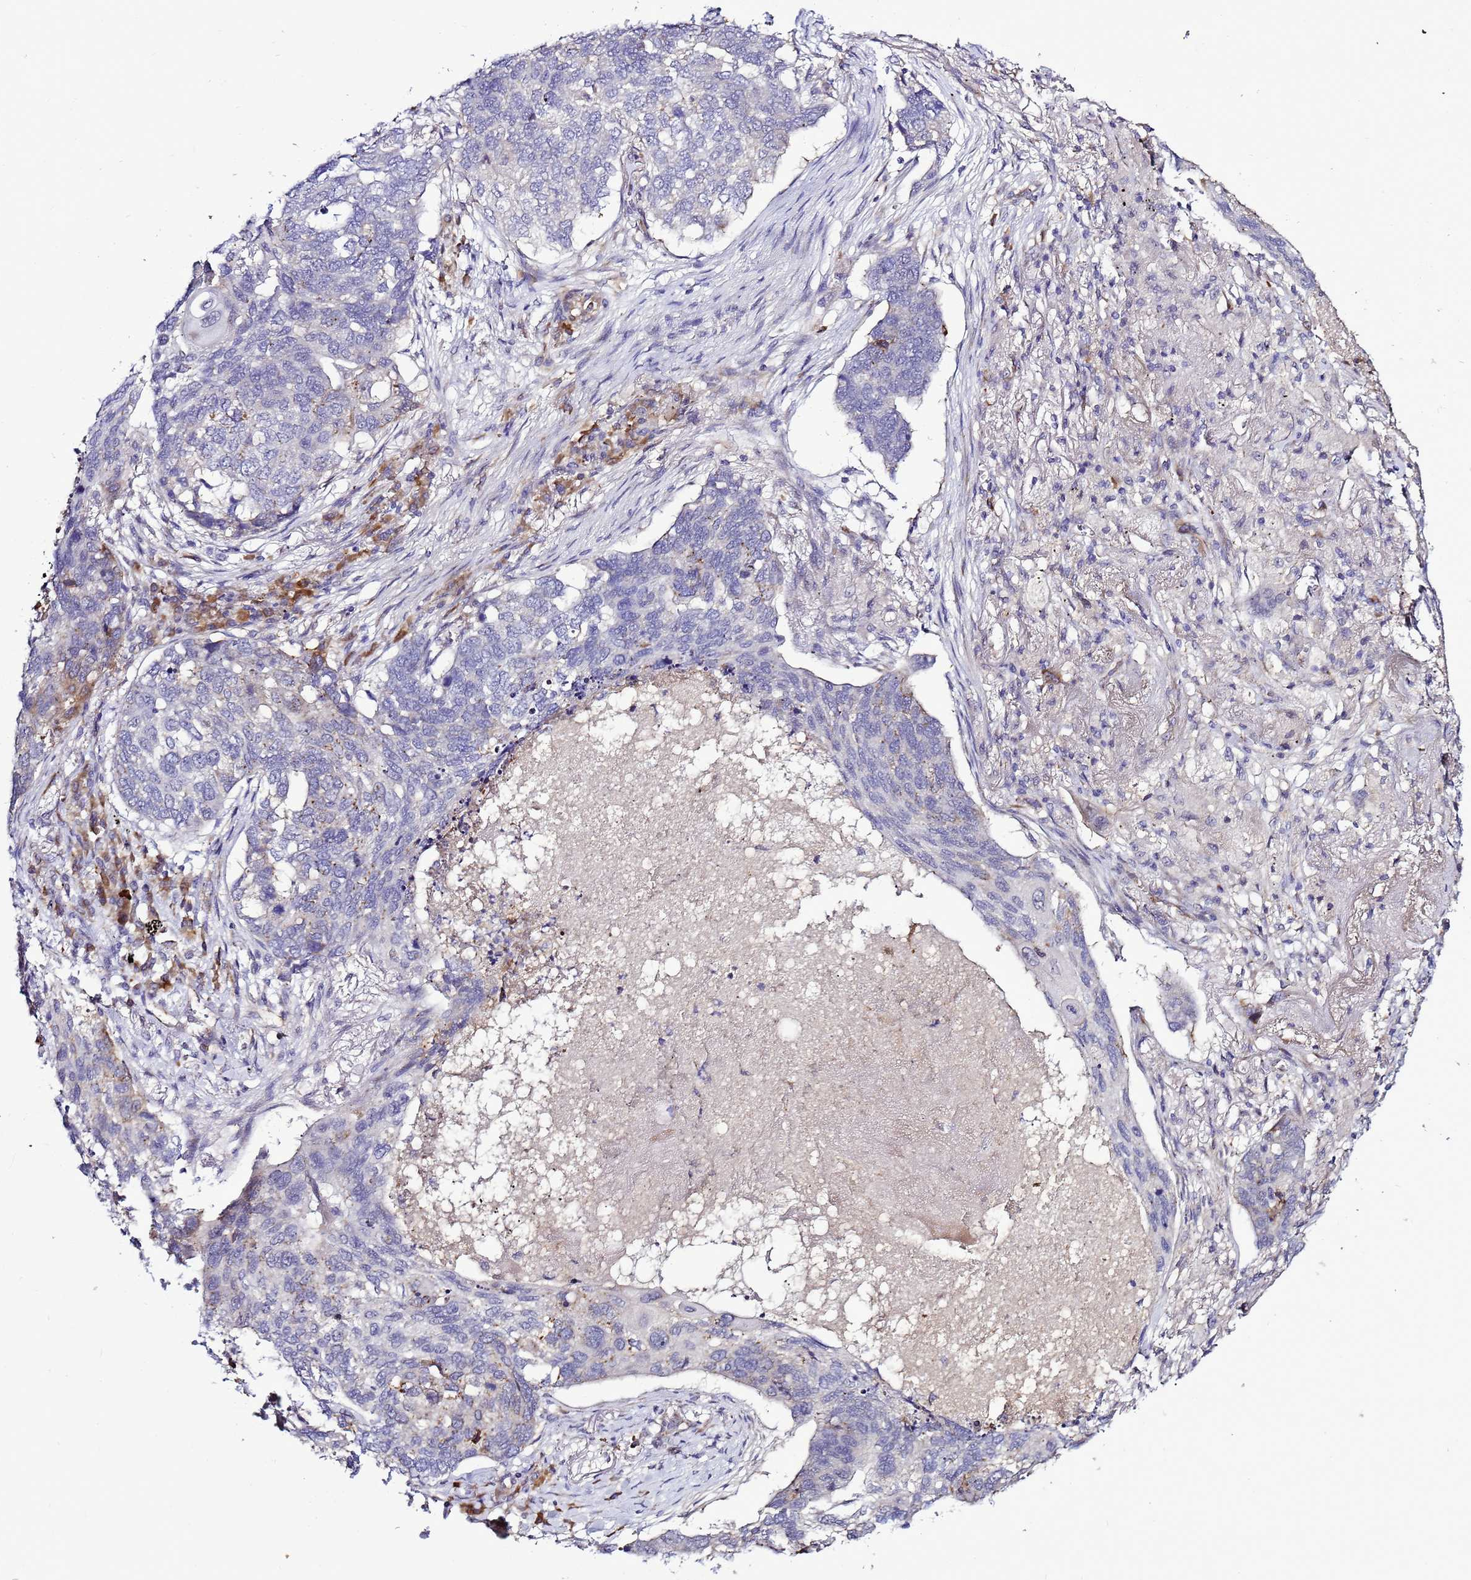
{"staining": {"intensity": "moderate", "quantity": "<25%", "location": "cytoplasmic/membranous"}, "tissue": "lung cancer", "cell_type": "Tumor cells", "image_type": "cancer", "snomed": [{"axis": "morphology", "description": "Squamous cell carcinoma, NOS"}, {"axis": "topography", "description": "Lung"}], "caption": "Moderate cytoplasmic/membranous protein staining is present in about <25% of tumor cells in lung cancer (squamous cell carcinoma).", "gene": "NOL8", "patient": {"sex": "female", "age": 63}}